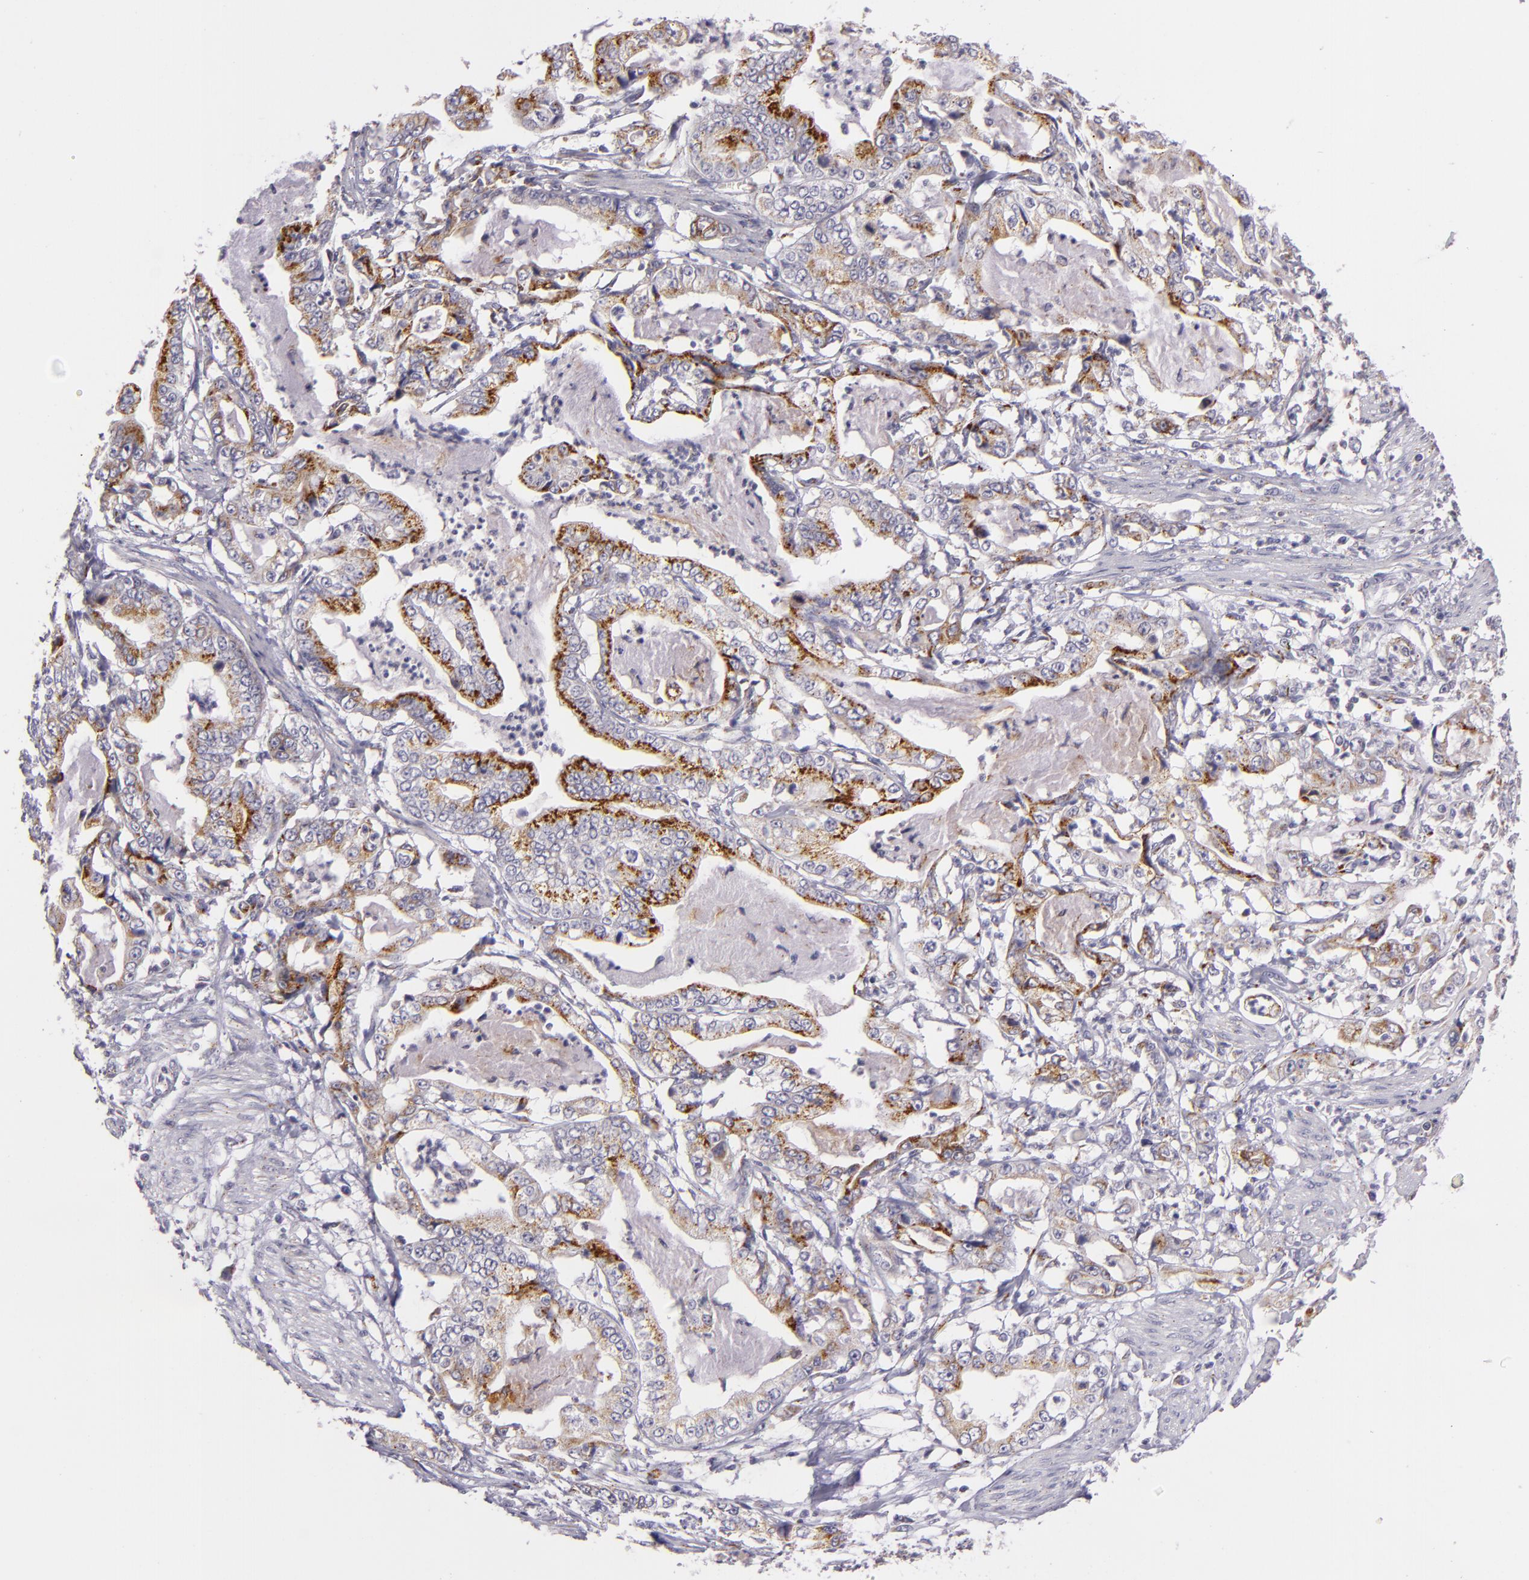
{"staining": {"intensity": "moderate", "quantity": "25%-75%", "location": "cytoplasmic/membranous"}, "tissue": "stomach cancer", "cell_type": "Tumor cells", "image_type": "cancer", "snomed": [{"axis": "morphology", "description": "Adenocarcinoma, NOS"}, {"axis": "topography", "description": "Pancreas"}, {"axis": "topography", "description": "Stomach, upper"}], "caption": "The micrograph shows a brown stain indicating the presence of a protein in the cytoplasmic/membranous of tumor cells in stomach adenocarcinoma.", "gene": "CILK1", "patient": {"sex": "male", "age": 77}}